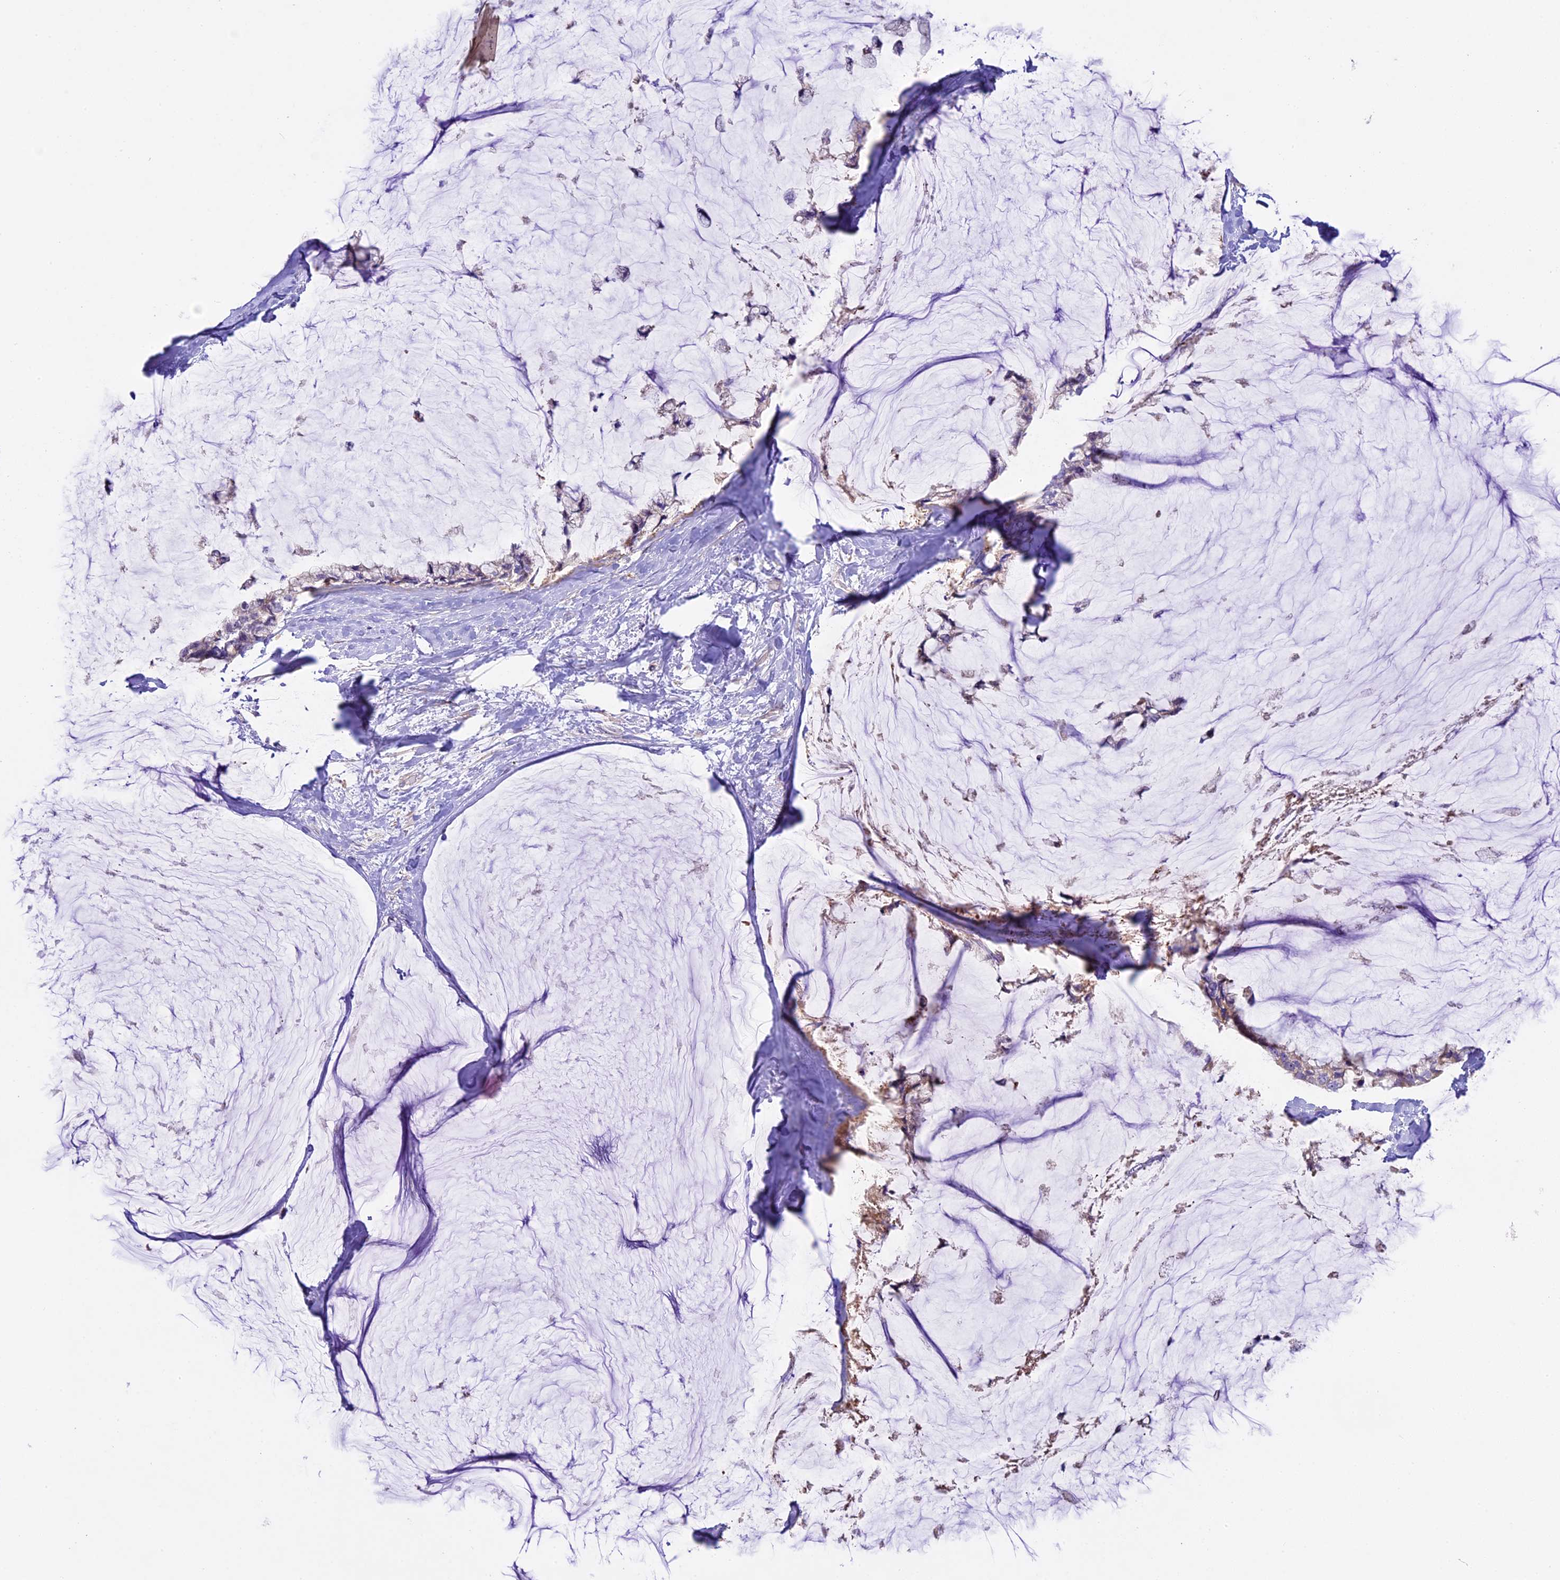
{"staining": {"intensity": "weak", "quantity": "<25%", "location": "cytoplasmic/membranous"}, "tissue": "ovarian cancer", "cell_type": "Tumor cells", "image_type": "cancer", "snomed": [{"axis": "morphology", "description": "Cystadenocarcinoma, mucinous, NOS"}, {"axis": "topography", "description": "Ovary"}], "caption": "IHC histopathology image of human ovarian cancer stained for a protein (brown), which demonstrates no positivity in tumor cells.", "gene": "SPIRE1", "patient": {"sex": "female", "age": 39}}